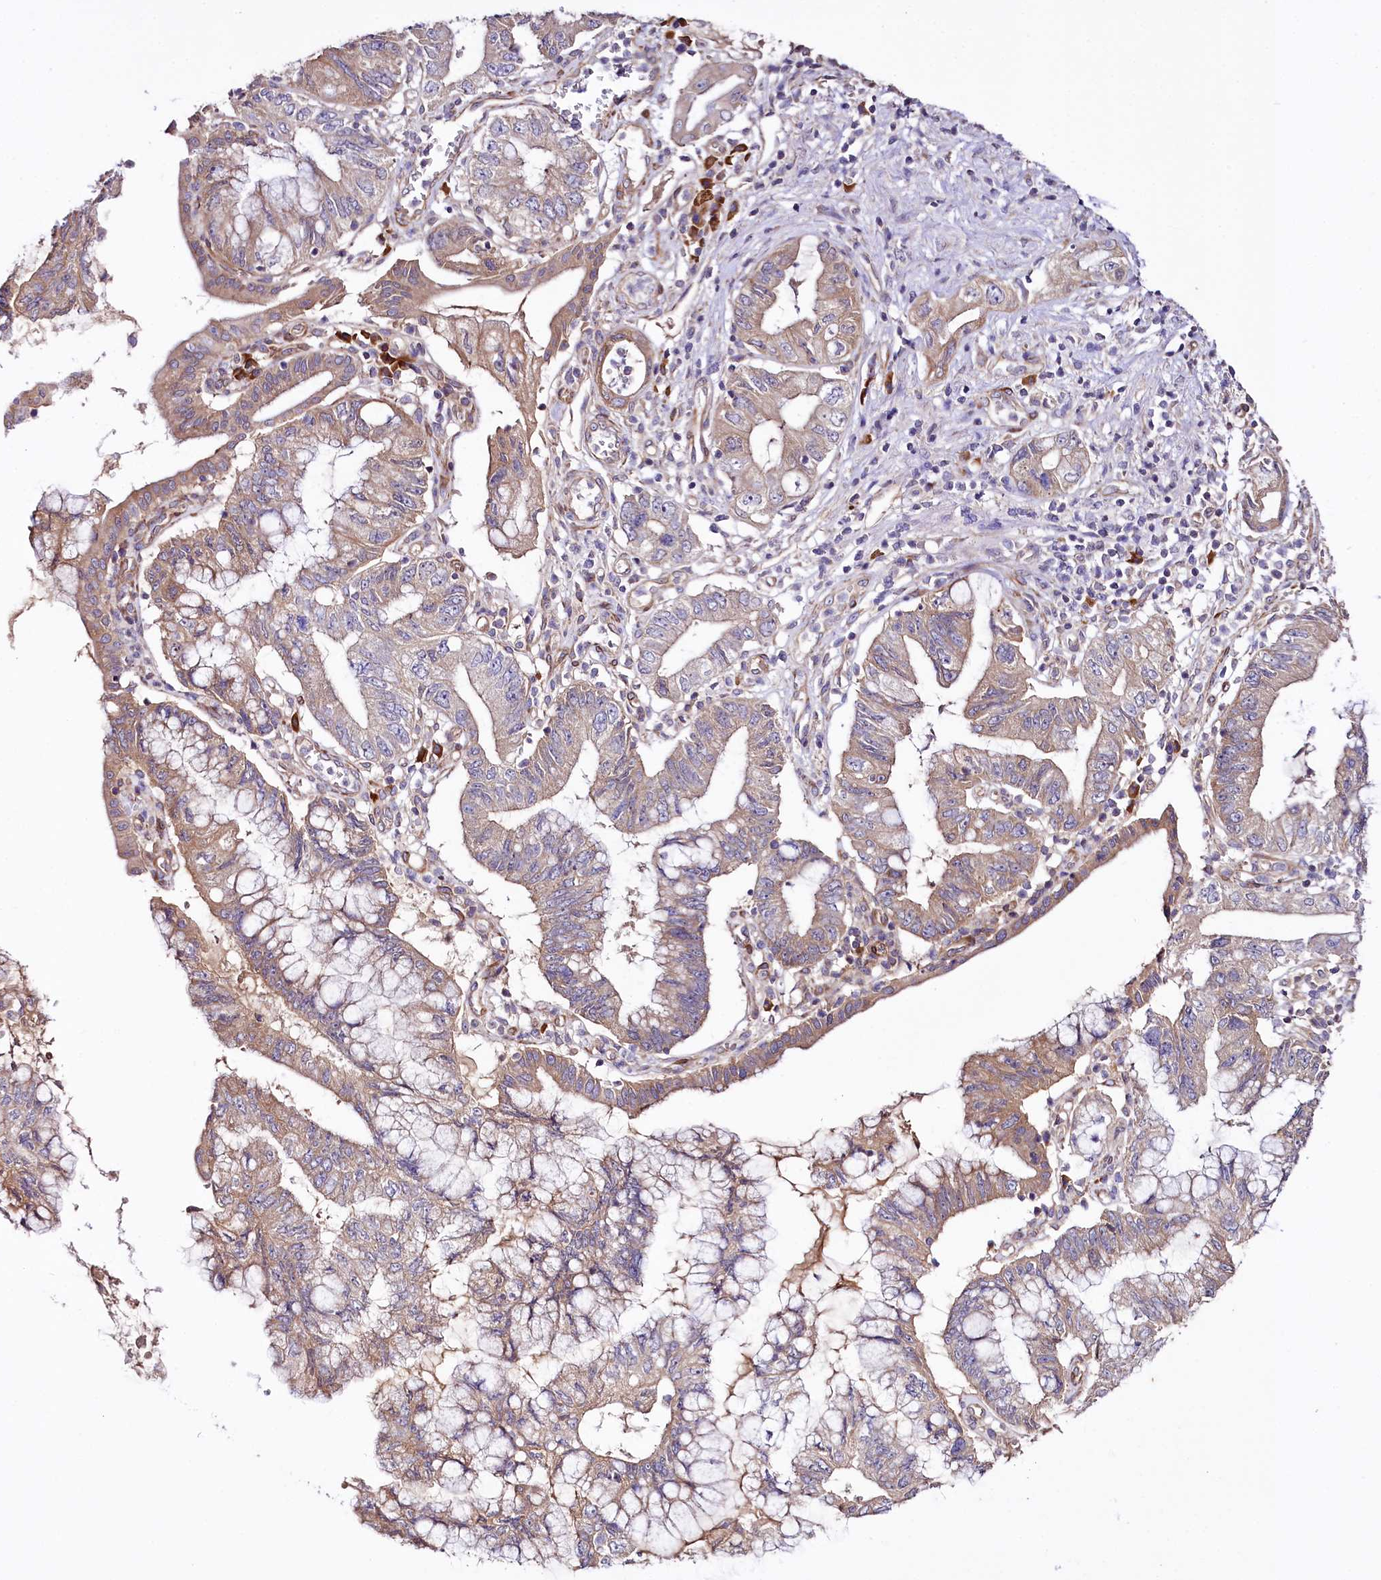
{"staining": {"intensity": "weak", "quantity": "25%-75%", "location": "cytoplasmic/membranous"}, "tissue": "pancreatic cancer", "cell_type": "Tumor cells", "image_type": "cancer", "snomed": [{"axis": "morphology", "description": "Adenocarcinoma, NOS"}, {"axis": "topography", "description": "Pancreas"}], "caption": "Pancreatic cancer (adenocarcinoma) stained for a protein (brown) exhibits weak cytoplasmic/membranous positive expression in about 25%-75% of tumor cells.", "gene": "SPATS2", "patient": {"sex": "female", "age": 73}}